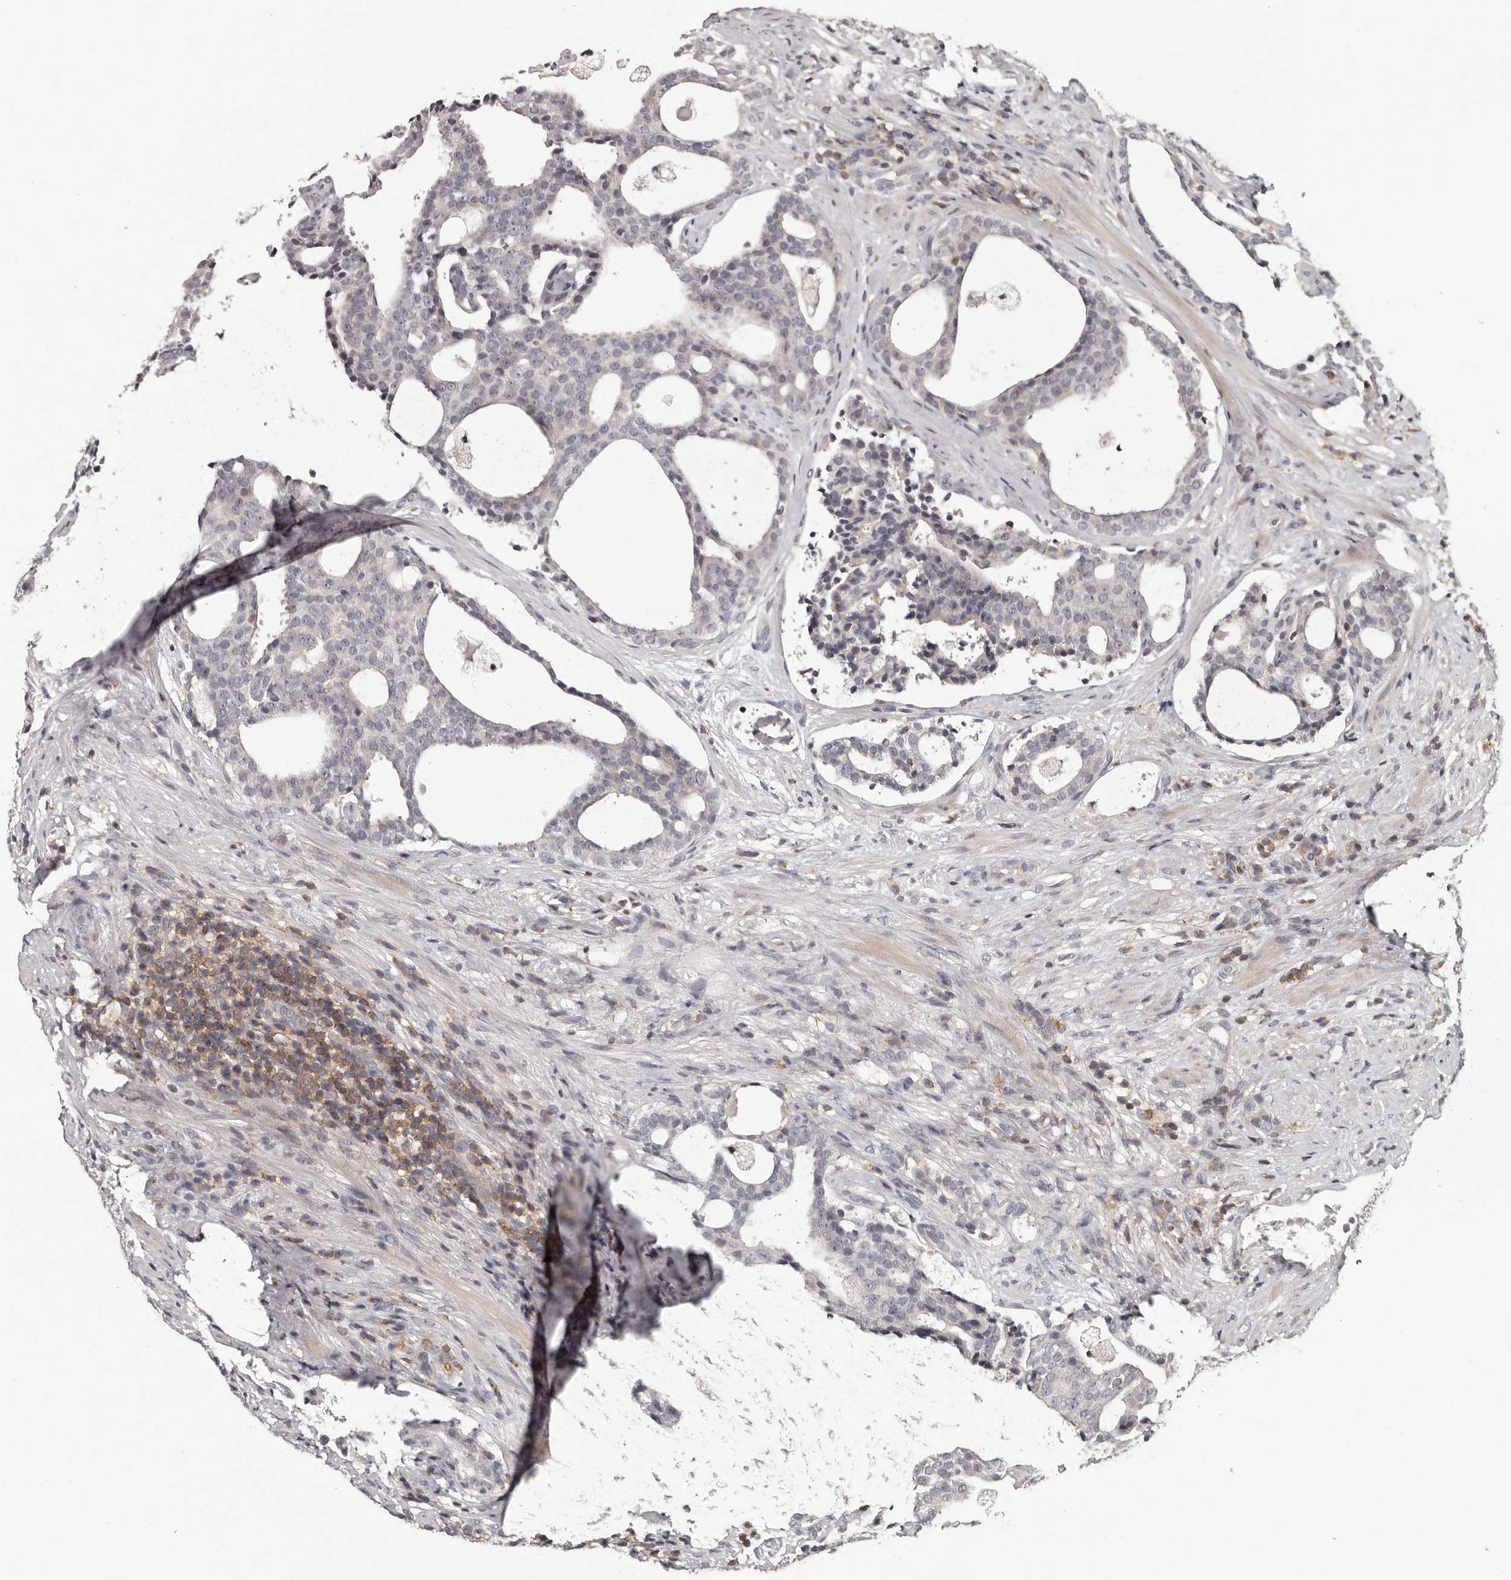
{"staining": {"intensity": "negative", "quantity": "none", "location": "none"}, "tissue": "prostate cancer", "cell_type": "Tumor cells", "image_type": "cancer", "snomed": [{"axis": "morphology", "description": "Adenocarcinoma, High grade"}, {"axis": "topography", "description": "Prostate"}], "caption": "Tumor cells are negative for brown protein staining in prostate cancer (high-grade adenocarcinoma). The staining was performed using DAB (3,3'-diaminobenzidine) to visualize the protein expression in brown, while the nuclei were stained in blue with hematoxylin (Magnification: 20x).", "gene": "ANKRD44", "patient": {"sex": "male", "age": 56}}